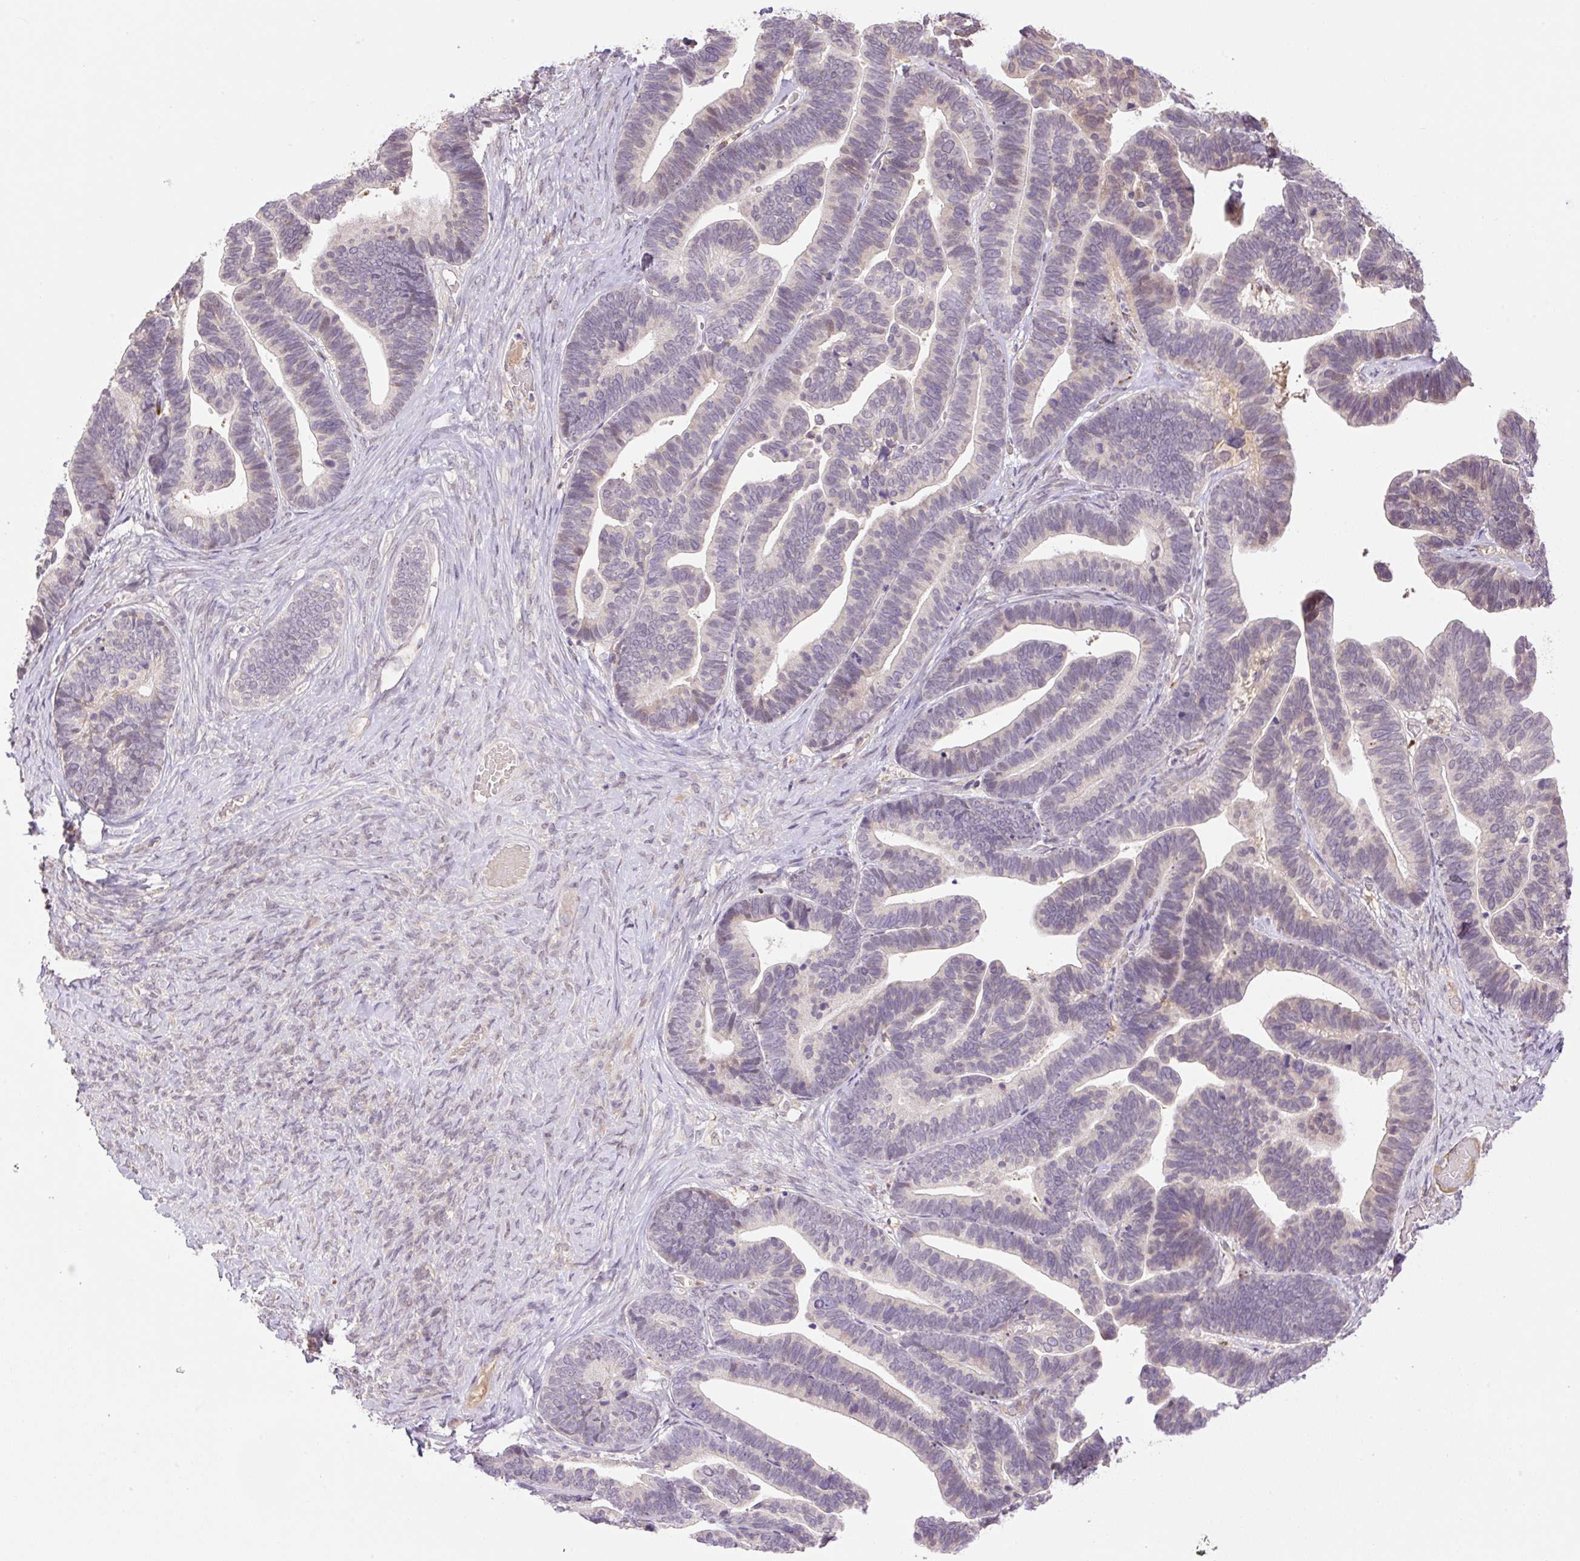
{"staining": {"intensity": "negative", "quantity": "none", "location": "none"}, "tissue": "ovarian cancer", "cell_type": "Tumor cells", "image_type": "cancer", "snomed": [{"axis": "morphology", "description": "Cystadenocarcinoma, serous, NOS"}, {"axis": "topography", "description": "Ovary"}], "caption": "There is no significant expression in tumor cells of ovarian cancer. (DAB (3,3'-diaminobenzidine) IHC, high magnification).", "gene": "HABP4", "patient": {"sex": "female", "age": 56}}